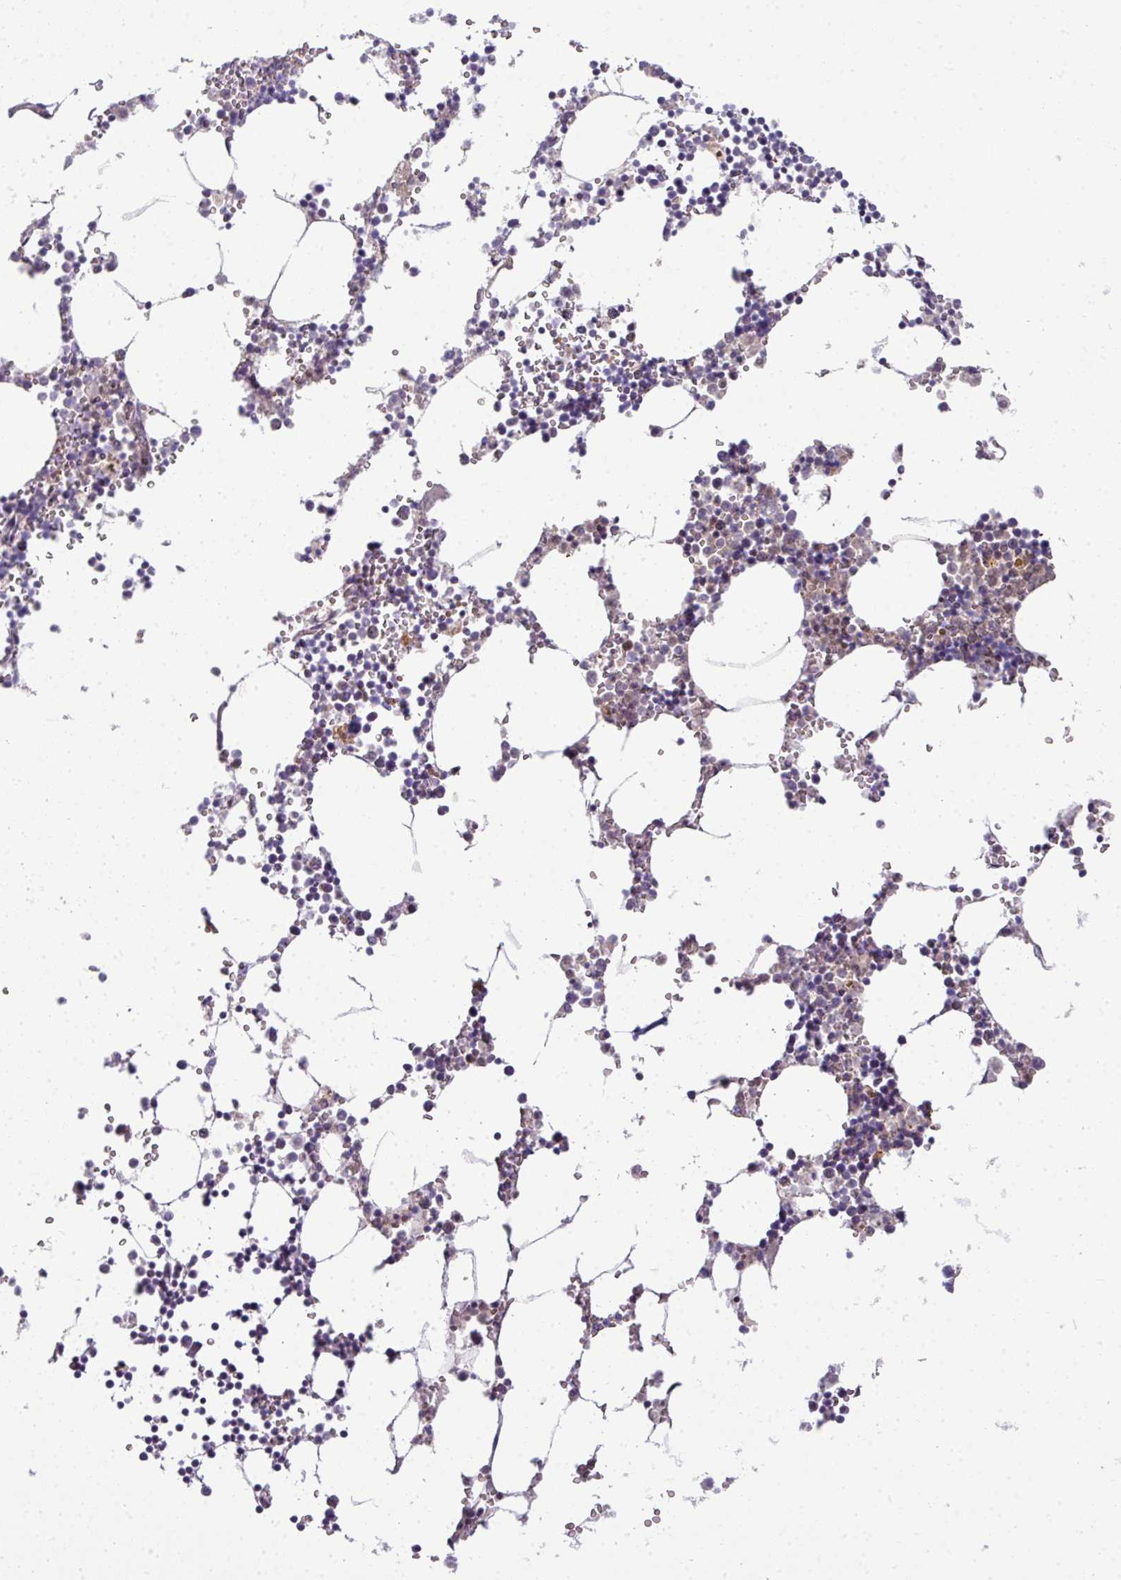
{"staining": {"intensity": "moderate", "quantity": "<25%", "location": "cytoplasmic/membranous"}, "tissue": "bone marrow", "cell_type": "Hematopoietic cells", "image_type": "normal", "snomed": [{"axis": "morphology", "description": "Normal tissue, NOS"}, {"axis": "topography", "description": "Bone marrow"}], "caption": "Protein analysis of benign bone marrow displays moderate cytoplasmic/membranous positivity in about <25% of hematopoietic cells. The protein of interest is stained brown, and the nuclei are stained in blue (DAB IHC with brightfield microscopy, high magnification).", "gene": "STAT5A", "patient": {"sex": "male", "age": 54}}